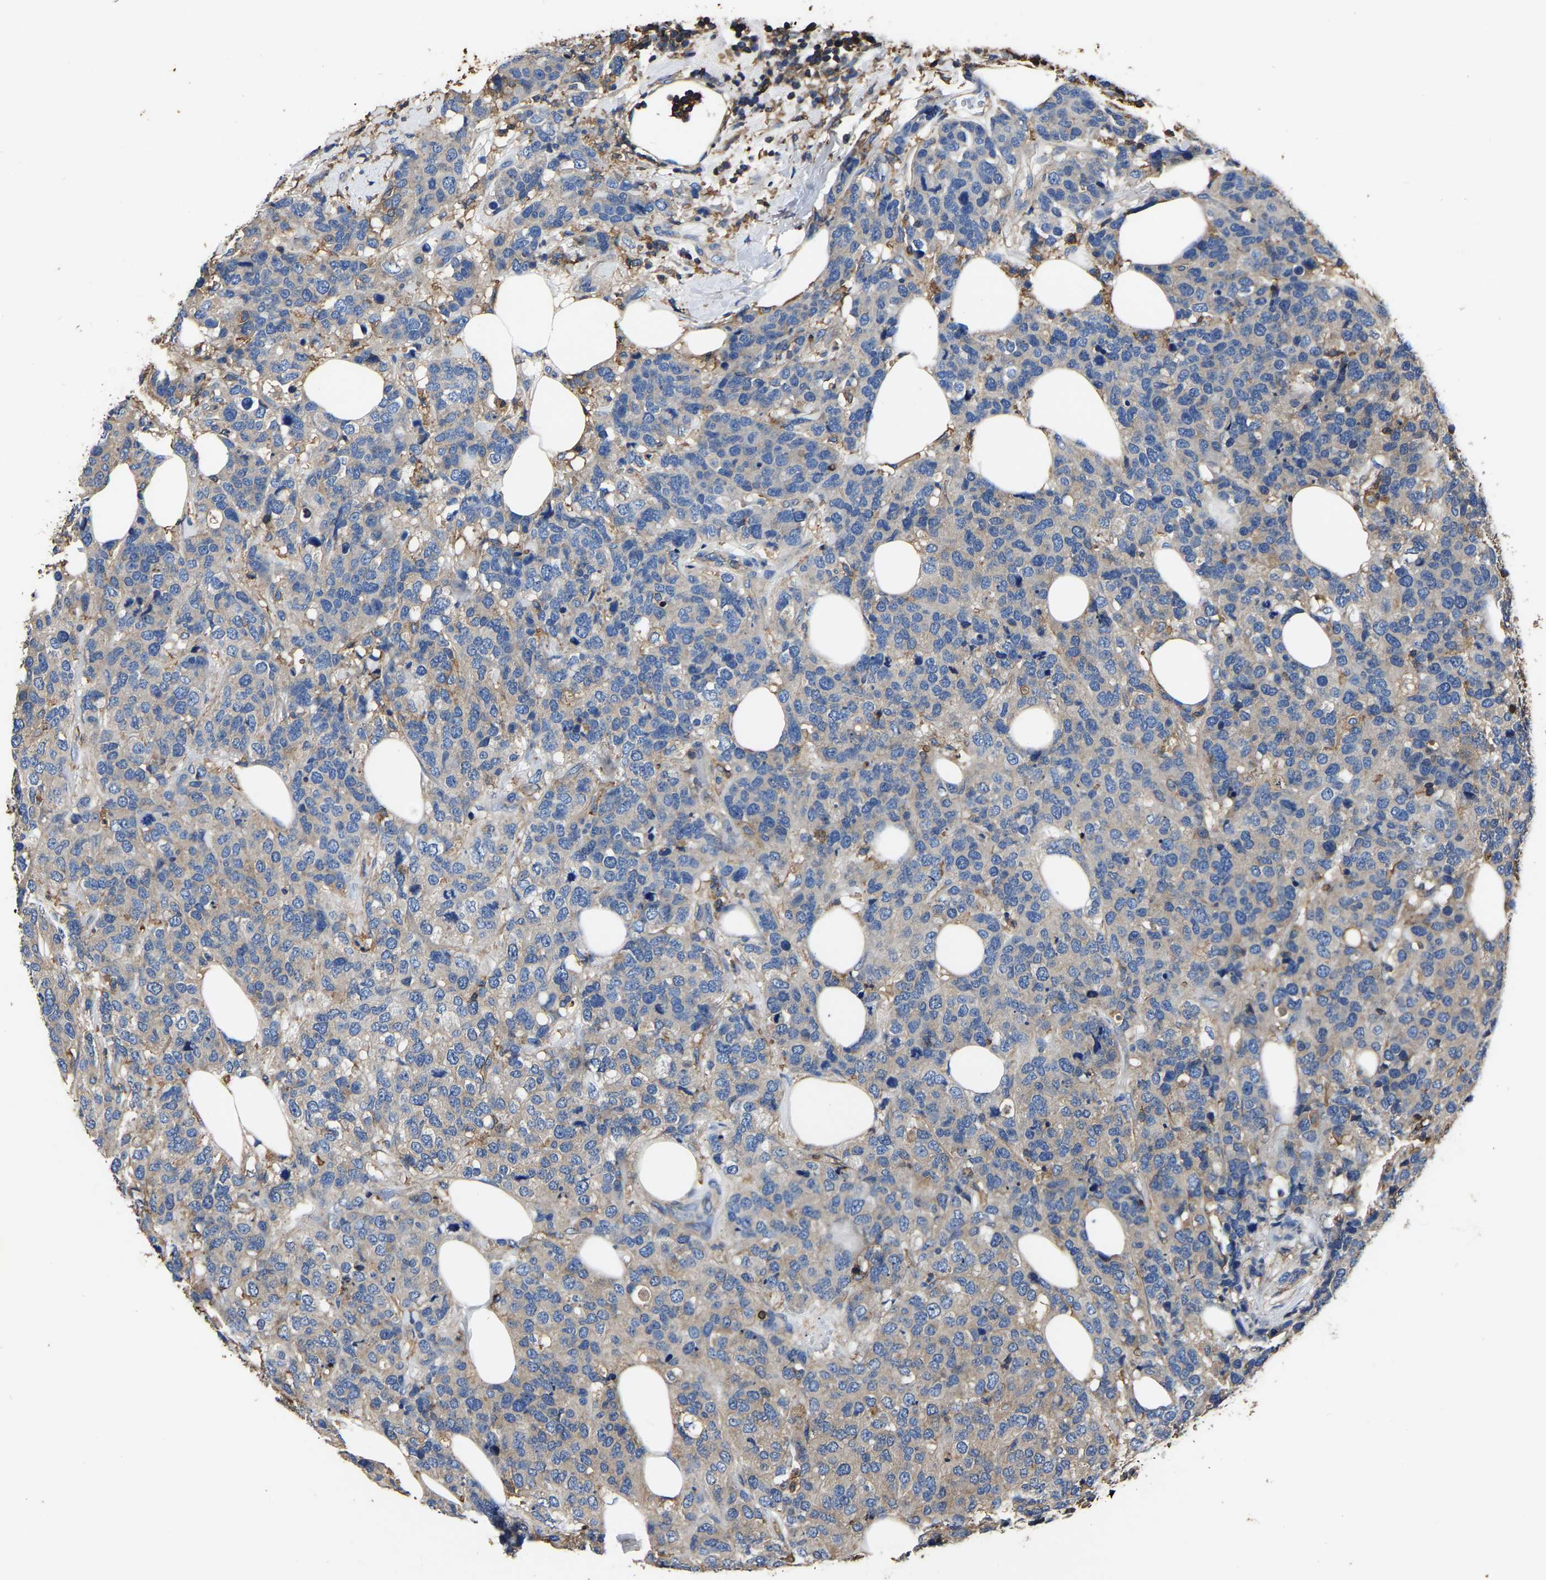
{"staining": {"intensity": "weak", "quantity": "<25%", "location": "cytoplasmic/membranous"}, "tissue": "breast cancer", "cell_type": "Tumor cells", "image_type": "cancer", "snomed": [{"axis": "morphology", "description": "Lobular carcinoma"}, {"axis": "topography", "description": "Breast"}], "caption": "Lobular carcinoma (breast) was stained to show a protein in brown. There is no significant expression in tumor cells.", "gene": "ARMT1", "patient": {"sex": "female", "age": 59}}